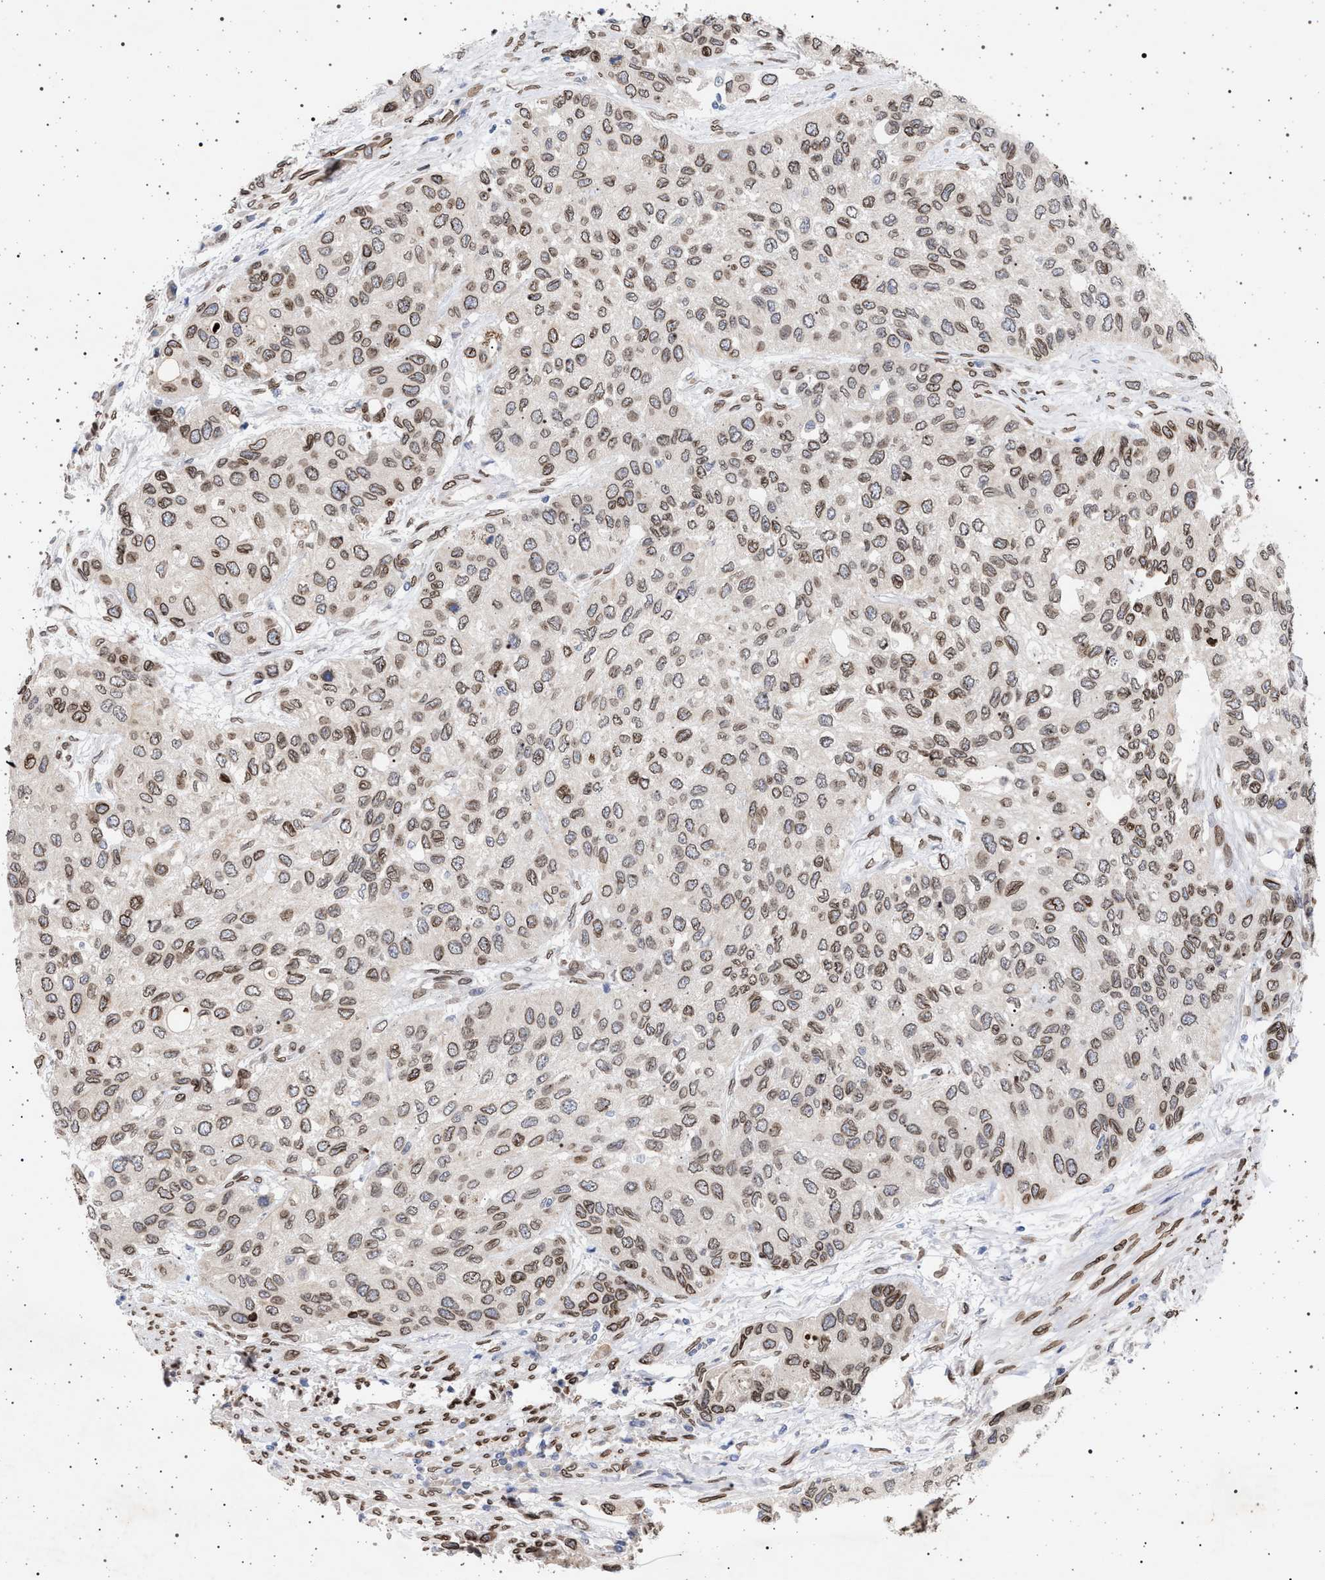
{"staining": {"intensity": "moderate", "quantity": ">75%", "location": "cytoplasmic/membranous,nuclear"}, "tissue": "urothelial cancer", "cell_type": "Tumor cells", "image_type": "cancer", "snomed": [{"axis": "morphology", "description": "Urothelial carcinoma, High grade"}, {"axis": "topography", "description": "Urinary bladder"}], "caption": "The photomicrograph shows a brown stain indicating the presence of a protein in the cytoplasmic/membranous and nuclear of tumor cells in urothelial carcinoma (high-grade). Nuclei are stained in blue.", "gene": "ING2", "patient": {"sex": "female", "age": 56}}